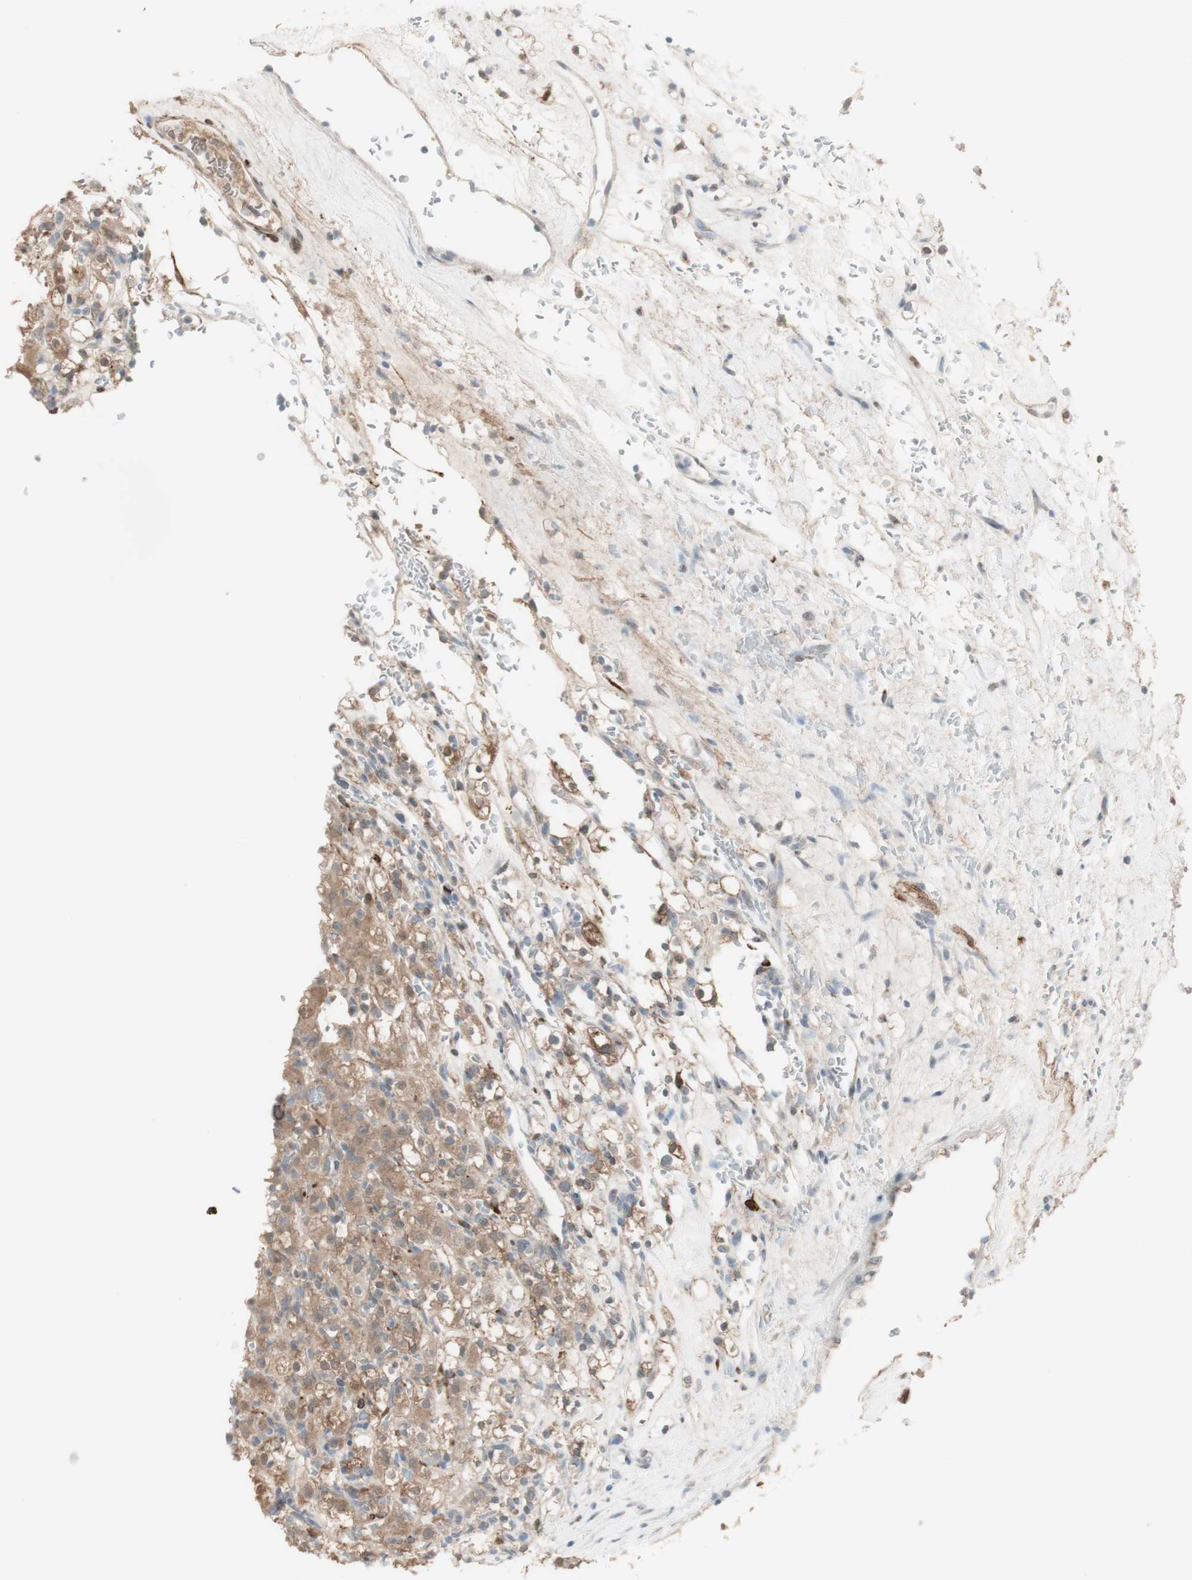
{"staining": {"intensity": "moderate", "quantity": ">75%", "location": "cytoplasmic/membranous"}, "tissue": "renal cancer", "cell_type": "Tumor cells", "image_type": "cancer", "snomed": [{"axis": "morphology", "description": "Normal tissue, NOS"}, {"axis": "morphology", "description": "Adenocarcinoma, NOS"}, {"axis": "topography", "description": "Kidney"}], "caption": "Moderate cytoplasmic/membranous protein staining is identified in about >75% of tumor cells in renal adenocarcinoma.", "gene": "MUC3A", "patient": {"sex": "female", "age": 72}}